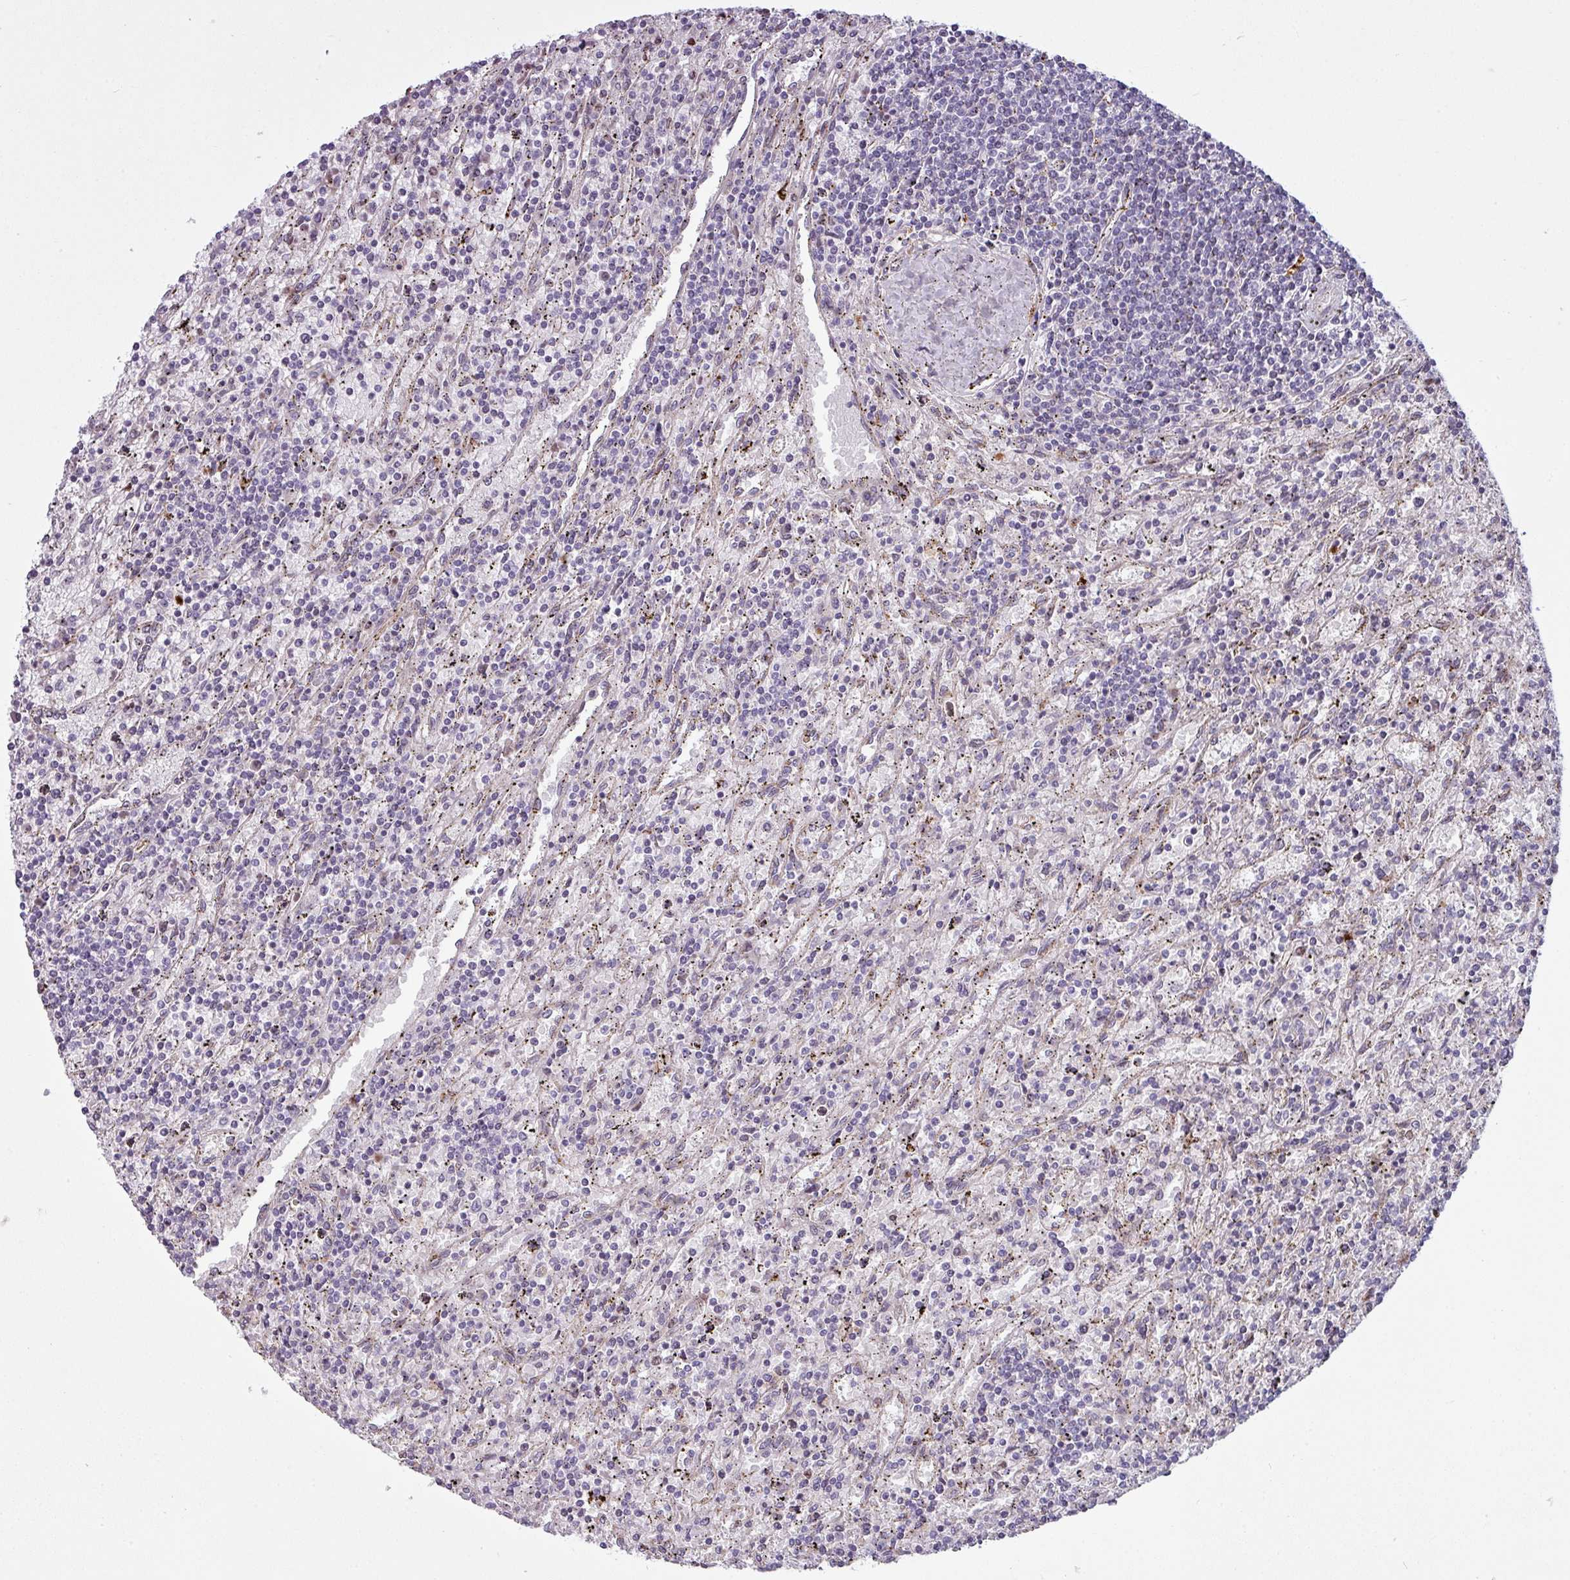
{"staining": {"intensity": "negative", "quantity": "none", "location": "none"}, "tissue": "lymphoma", "cell_type": "Tumor cells", "image_type": "cancer", "snomed": [{"axis": "morphology", "description": "Malignant lymphoma, non-Hodgkin's type, Low grade"}, {"axis": "topography", "description": "Spleen"}], "caption": "This is an IHC photomicrograph of low-grade malignant lymphoma, non-Hodgkin's type. There is no positivity in tumor cells.", "gene": "MAP7D2", "patient": {"sex": "male", "age": 76}}